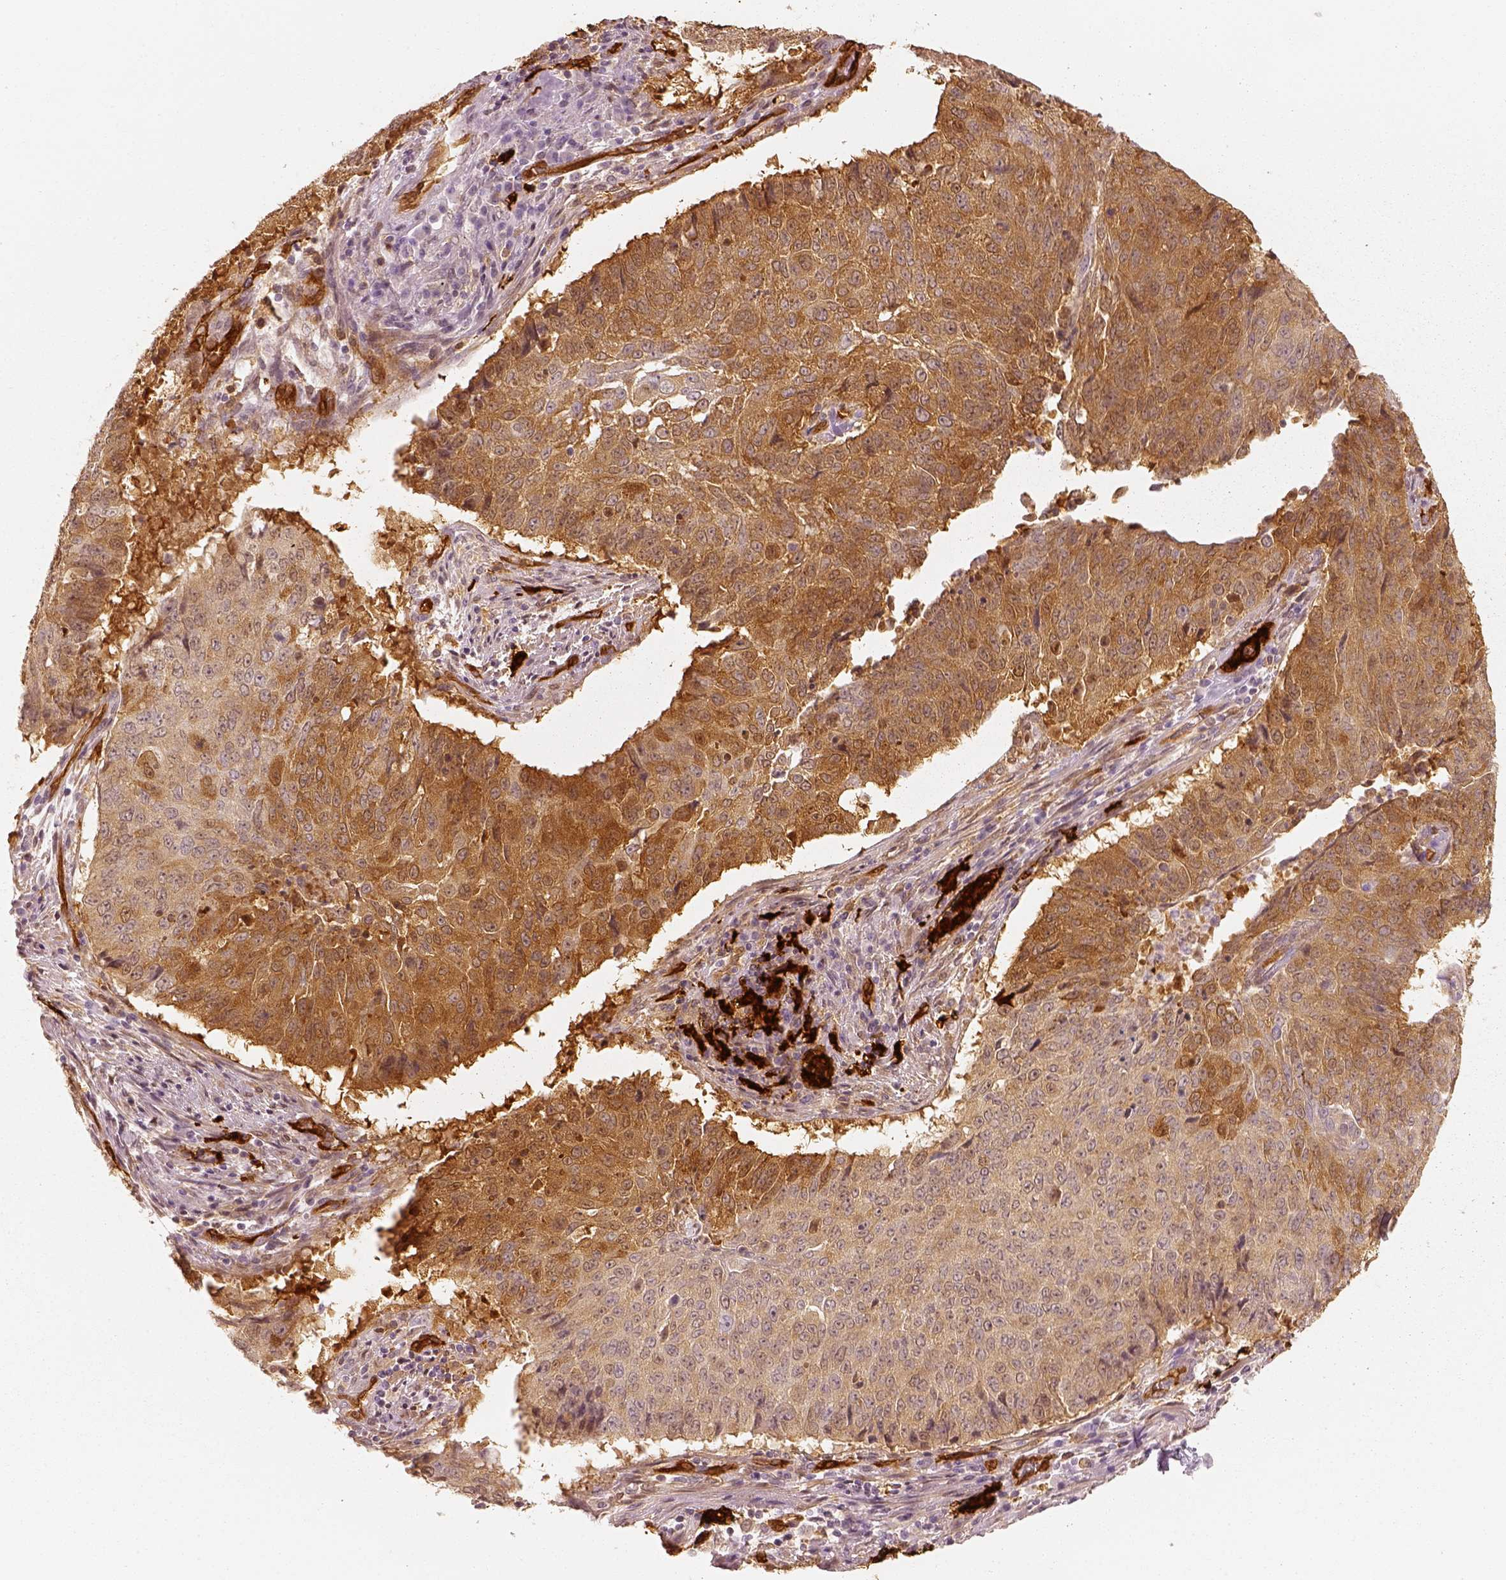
{"staining": {"intensity": "moderate", "quantity": ">75%", "location": "cytoplasmic/membranous"}, "tissue": "lung cancer", "cell_type": "Tumor cells", "image_type": "cancer", "snomed": [{"axis": "morphology", "description": "Normal tissue, NOS"}, {"axis": "morphology", "description": "Squamous cell carcinoma, NOS"}, {"axis": "topography", "description": "Bronchus"}, {"axis": "topography", "description": "Lung"}], "caption": "Squamous cell carcinoma (lung) stained for a protein (brown) reveals moderate cytoplasmic/membranous positive staining in about >75% of tumor cells.", "gene": "FSCN1", "patient": {"sex": "male", "age": 64}}